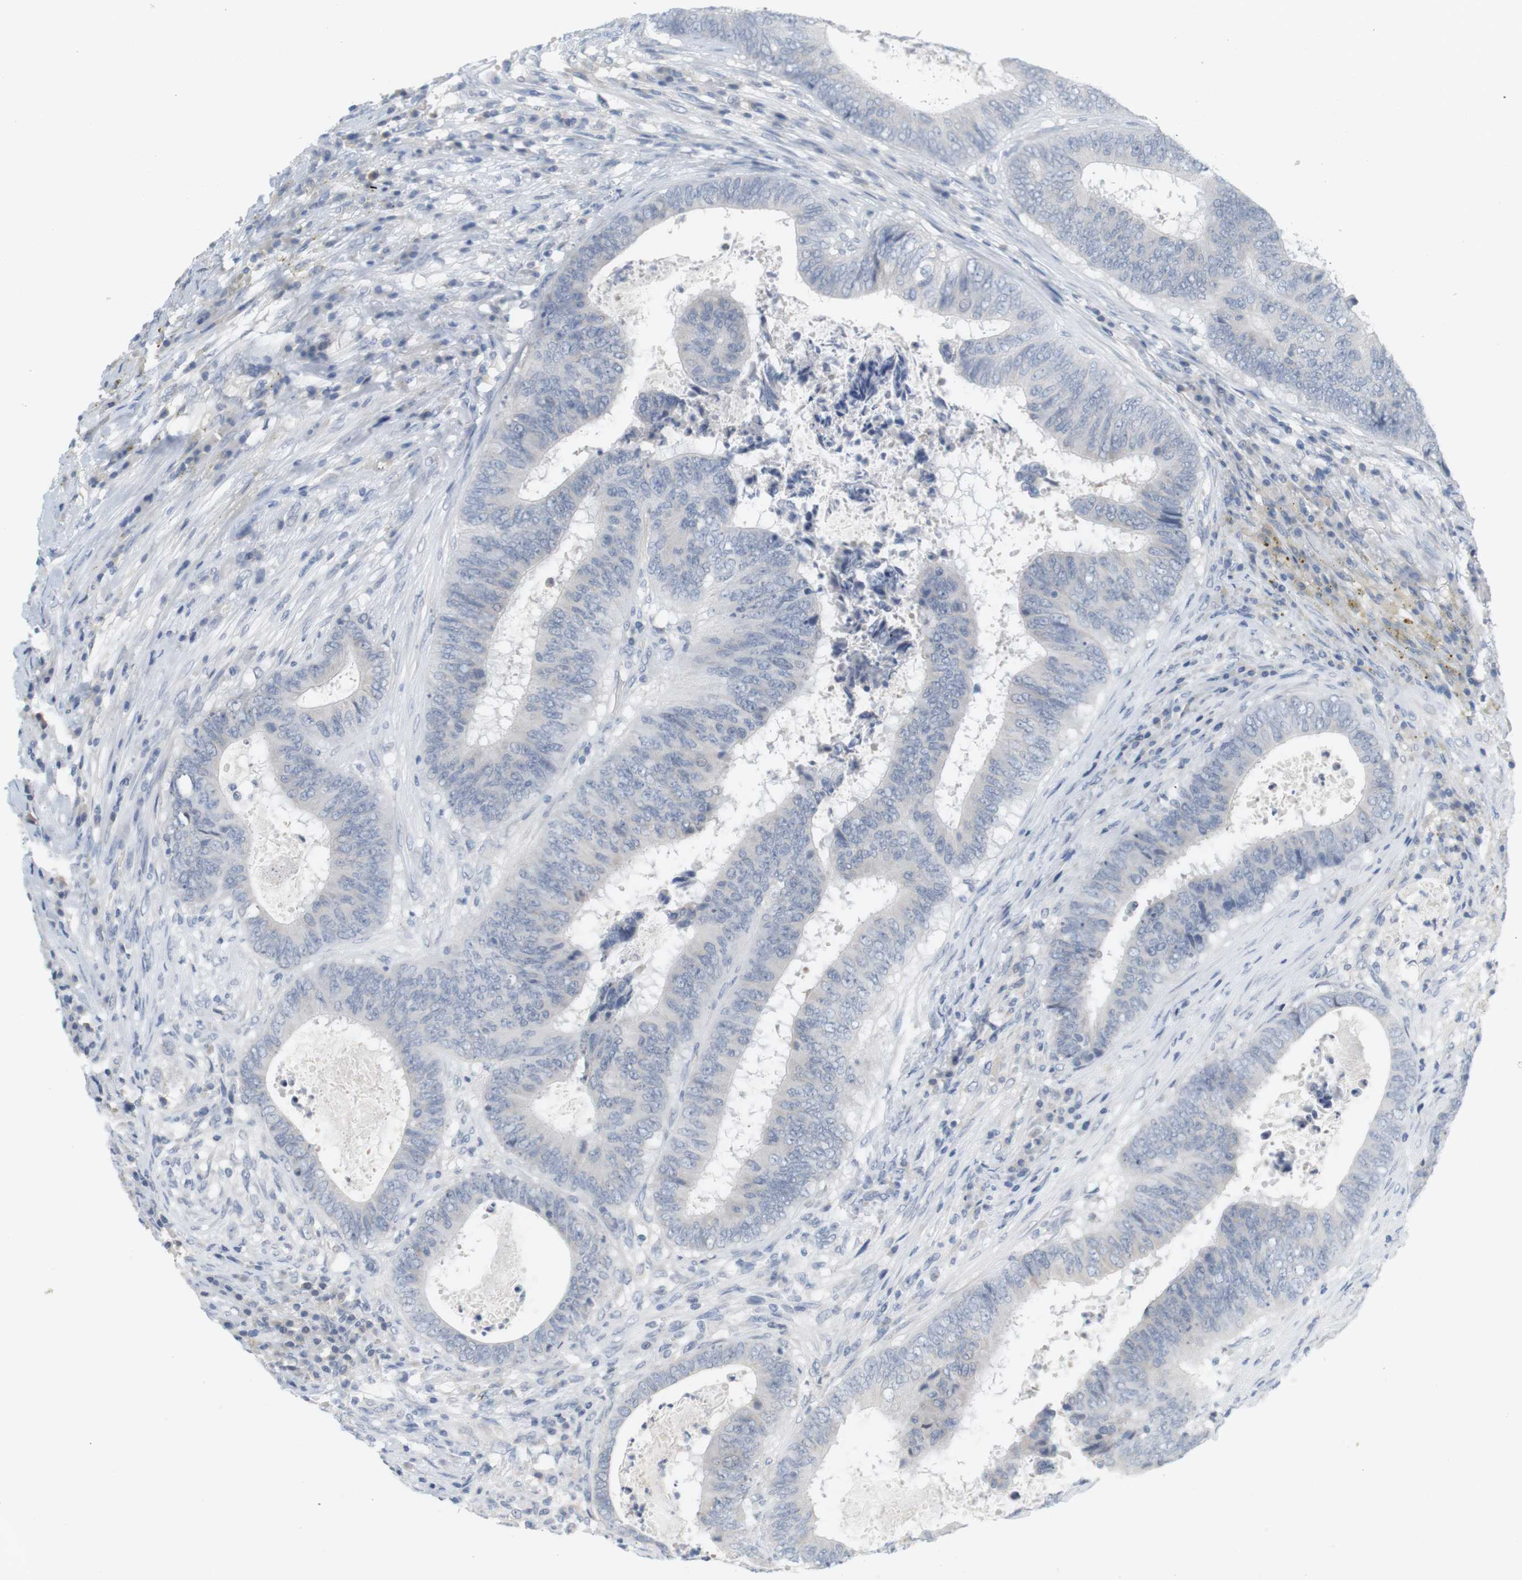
{"staining": {"intensity": "negative", "quantity": "none", "location": "none"}, "tissue": "colorectal cancer", "cell_type": "Tumor cells", "image_type": "cancer", "snomed": [{"axis": "morphology", "description": "Adenocarcinoma, NOS"}, {"axis": "topography", "description": "Rectum"}], "caption": "Protein analysis of adenocarcinoma (colorectal) shows no significant expression in tumor cells. The staining was performed using DAB (3,3'-diaminobenzidine) to visualize the protein expression in brown, while the nuclei were stained in blue with hematoxylin (Magnification: 20x).", "gene": "OPRM1", "patient": {"sex": "male", "age": 72}}